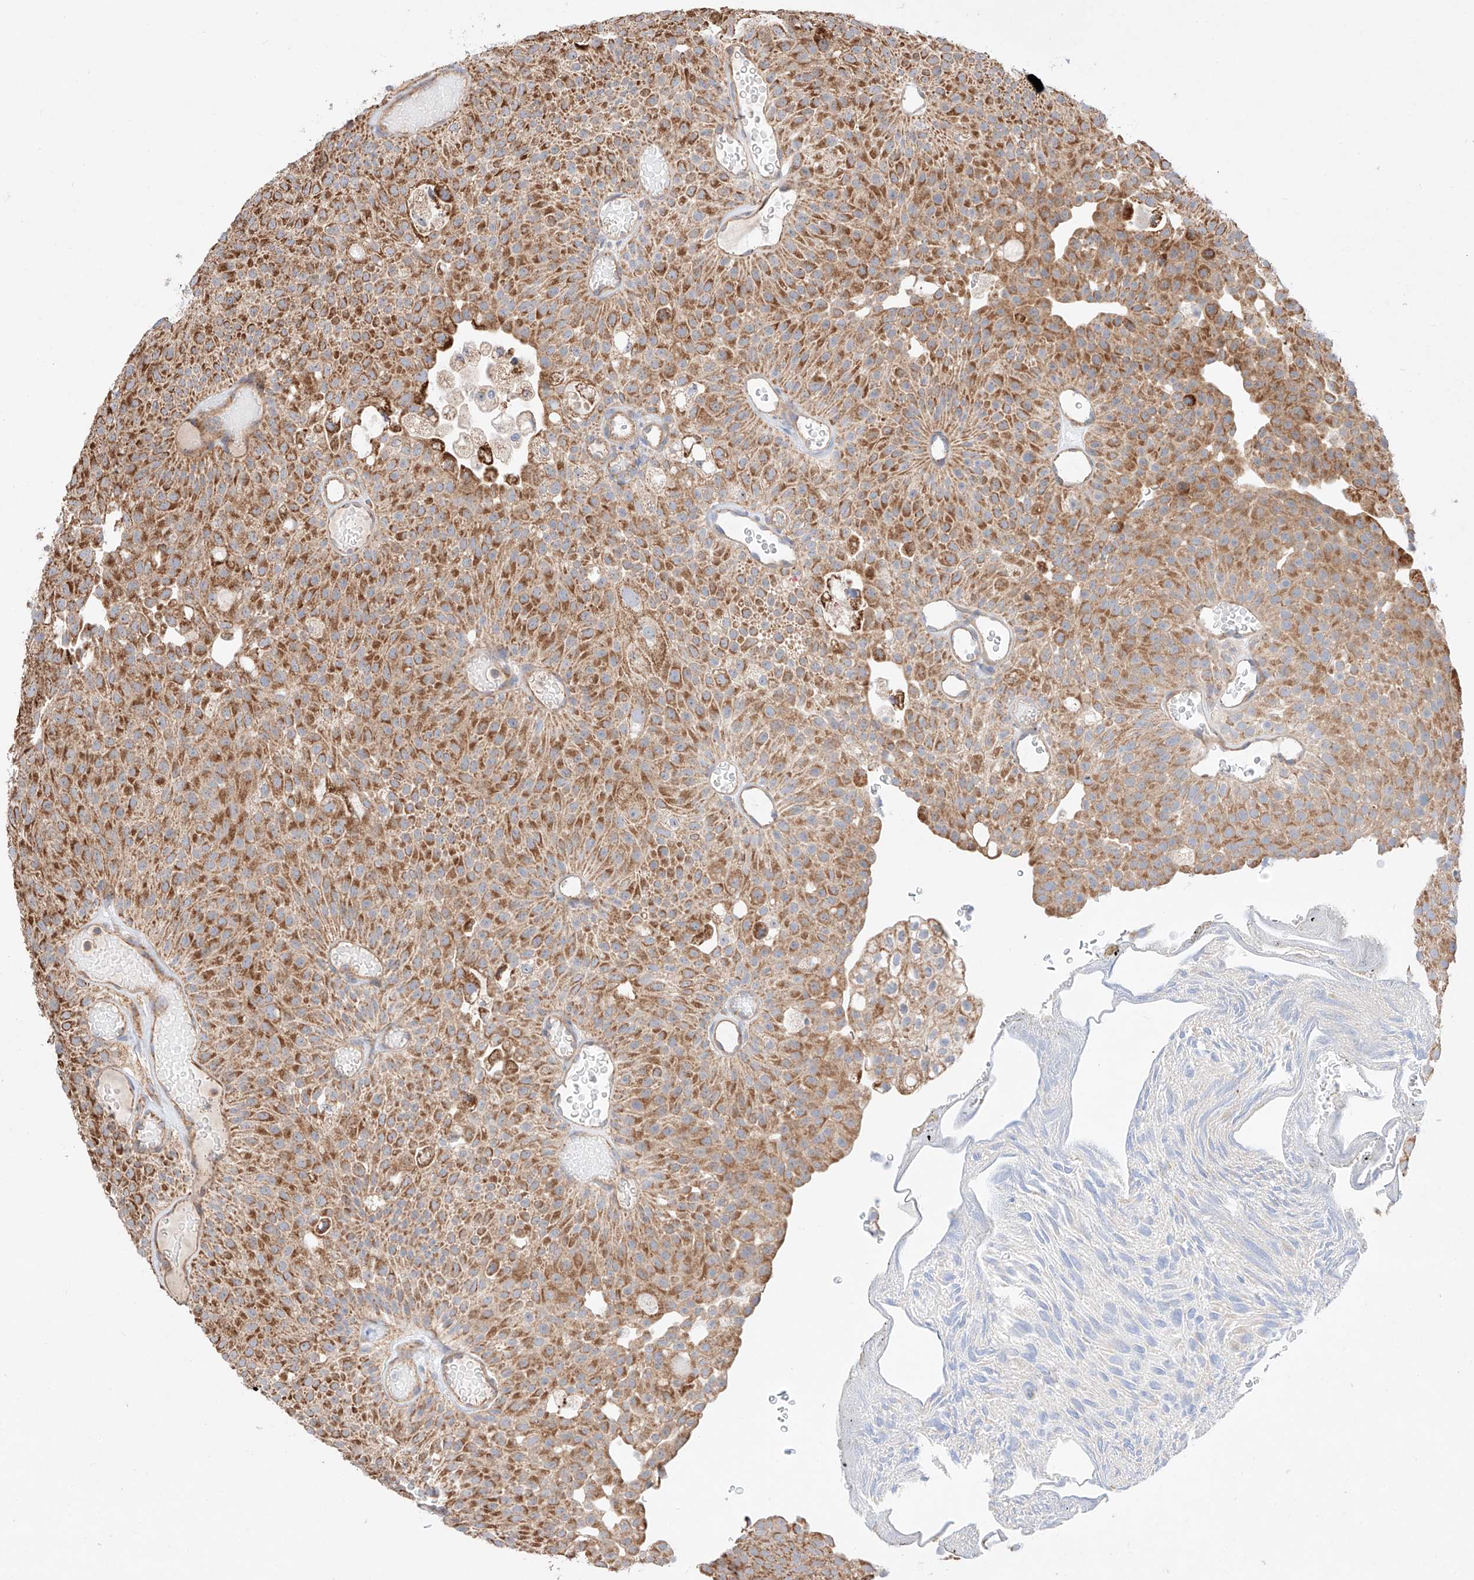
{"staining": {"intensity": "moderate", "quantity": ">75%", "location": "cytoplasmic/membranous"}, "tissue": "urothelial cancer", "cell_type": "Tumor cells", "image_type": "cancer", "snomed": [{"axis": "morphology", "description": "Urothelial carcinoma, Low grade"}, {"axis": "topography", "description": "Urinary bladder"}], "caption": "A brown stain highlights moderate cytoplasmic/membranous expression of a protein in urothelial cancer tumor cells. The staining was performed using DAB to visualize the protein expression in brown, while the nuclei were stained in blue with hematoxylin (Magnification: 20x).", "gene": "KTI12", "patient": {"sex": "male", "age": 78}}